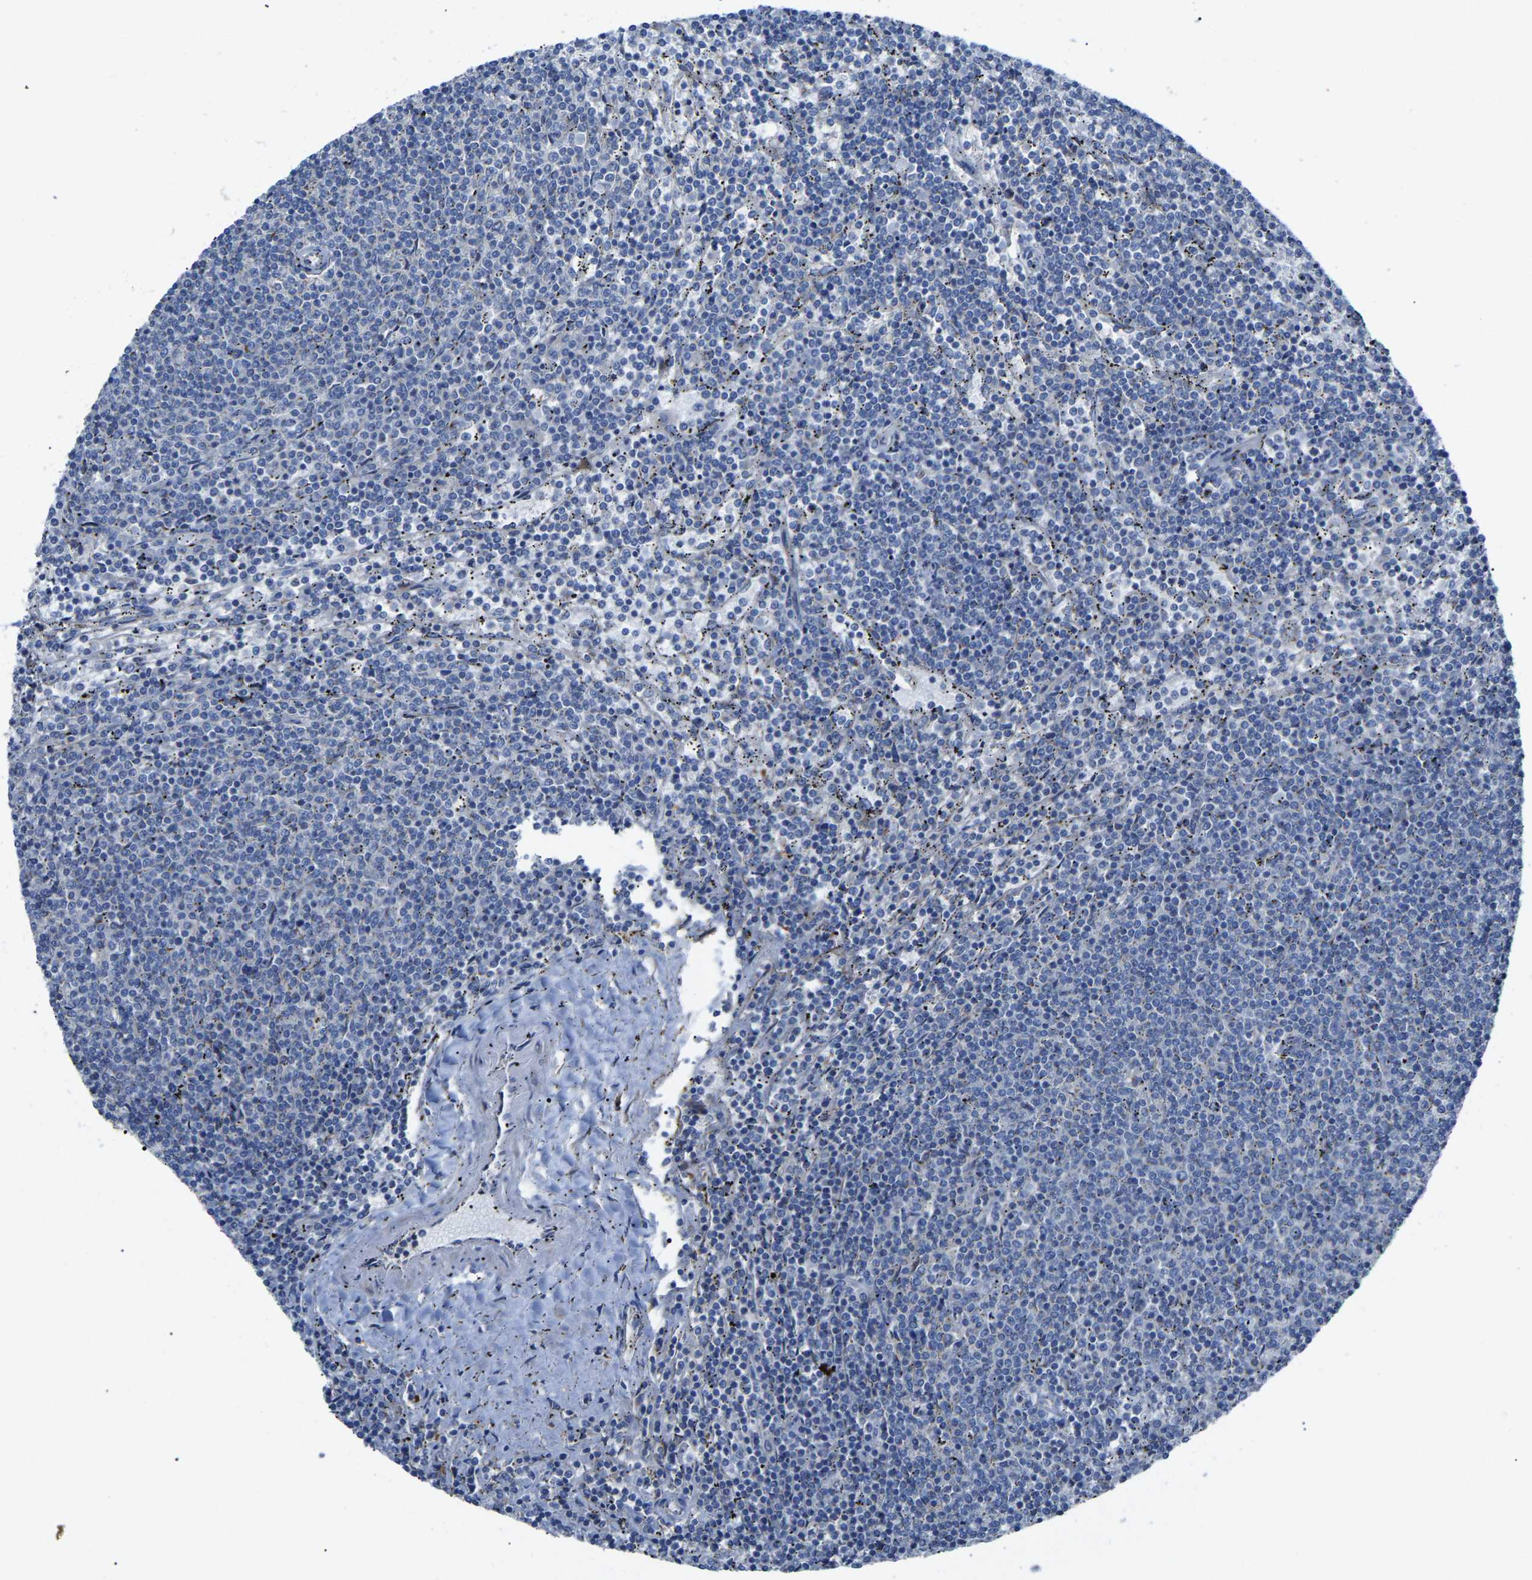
{"staining": {"intensity": "negative", "quantity": "none", "location": "none"}, "tissue": "lymphoma", "cell_type": "Tumor cells", "image_type": "cancer", "snomed": [{"axis": "morphology", "description": "Malignant lymphoma, non-Hodgkin's type, Low grade"}, {"axis": "topography", "description": "Spleen"}], "caption": "This is an immunohistochemistry photomicrograph of human lymphoma. There is no expression in tumor cells.", "gene": "CANT1", "patient": {"sex": "female", "age": 50}}